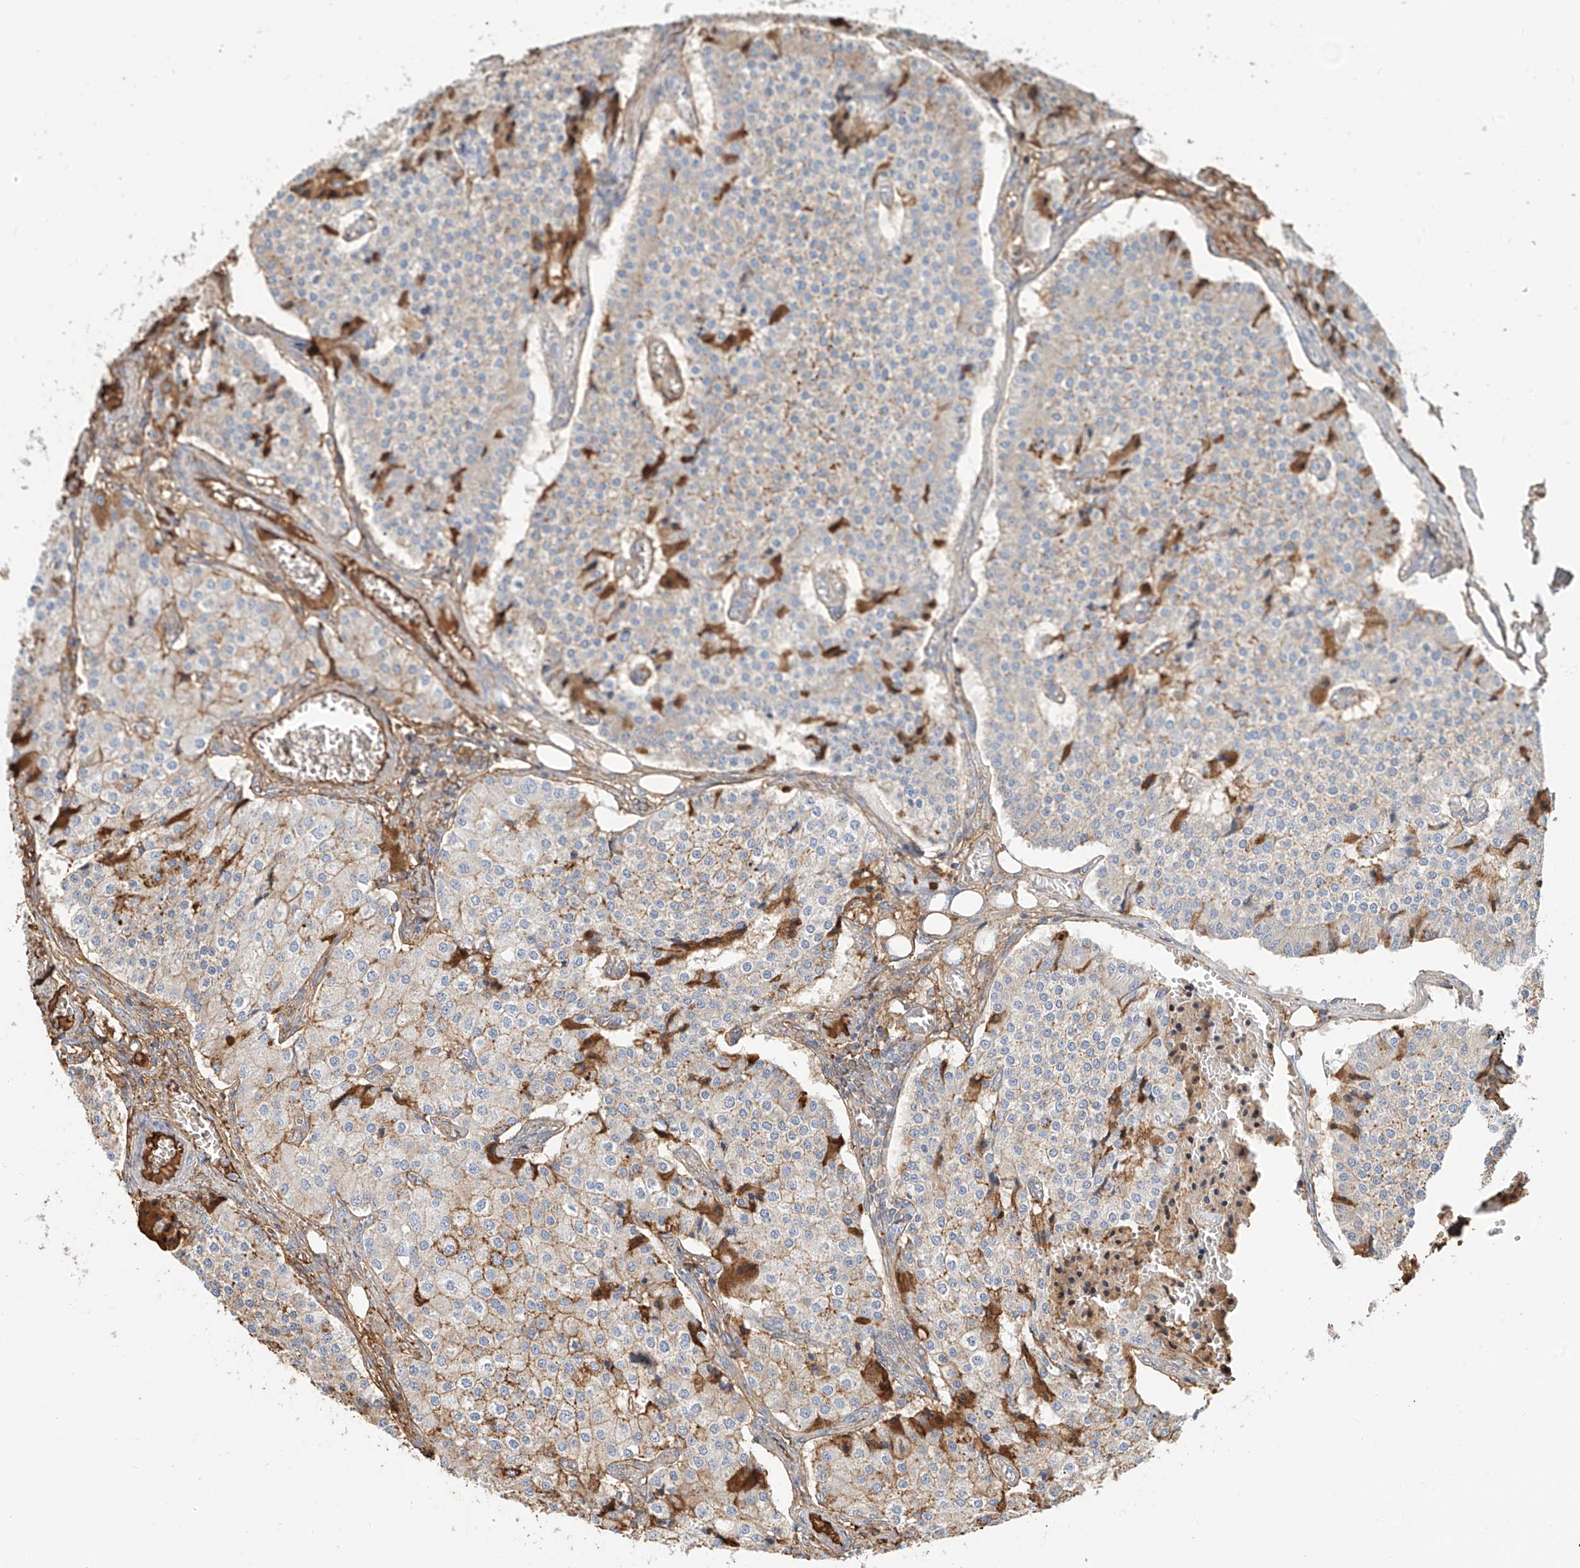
{"staining": {"intensity": "negative", "quantity": "none", "location": "none"}, "tissue": "carcinoid", "cell_type": "Tumor cells", "image_type": "cancer", "snomed": [{"axis": "morphology", "description": "Carcinoid, malignant, NOS"}, {"axis": "topography", "description": "Colon"}], "caption": "This is an IHC photomicrograph of human malignant carcinoid. There is no positivity in tumor cells.", "gene": "ZFP30", "patient": {"sex": "female", "age": 52}}